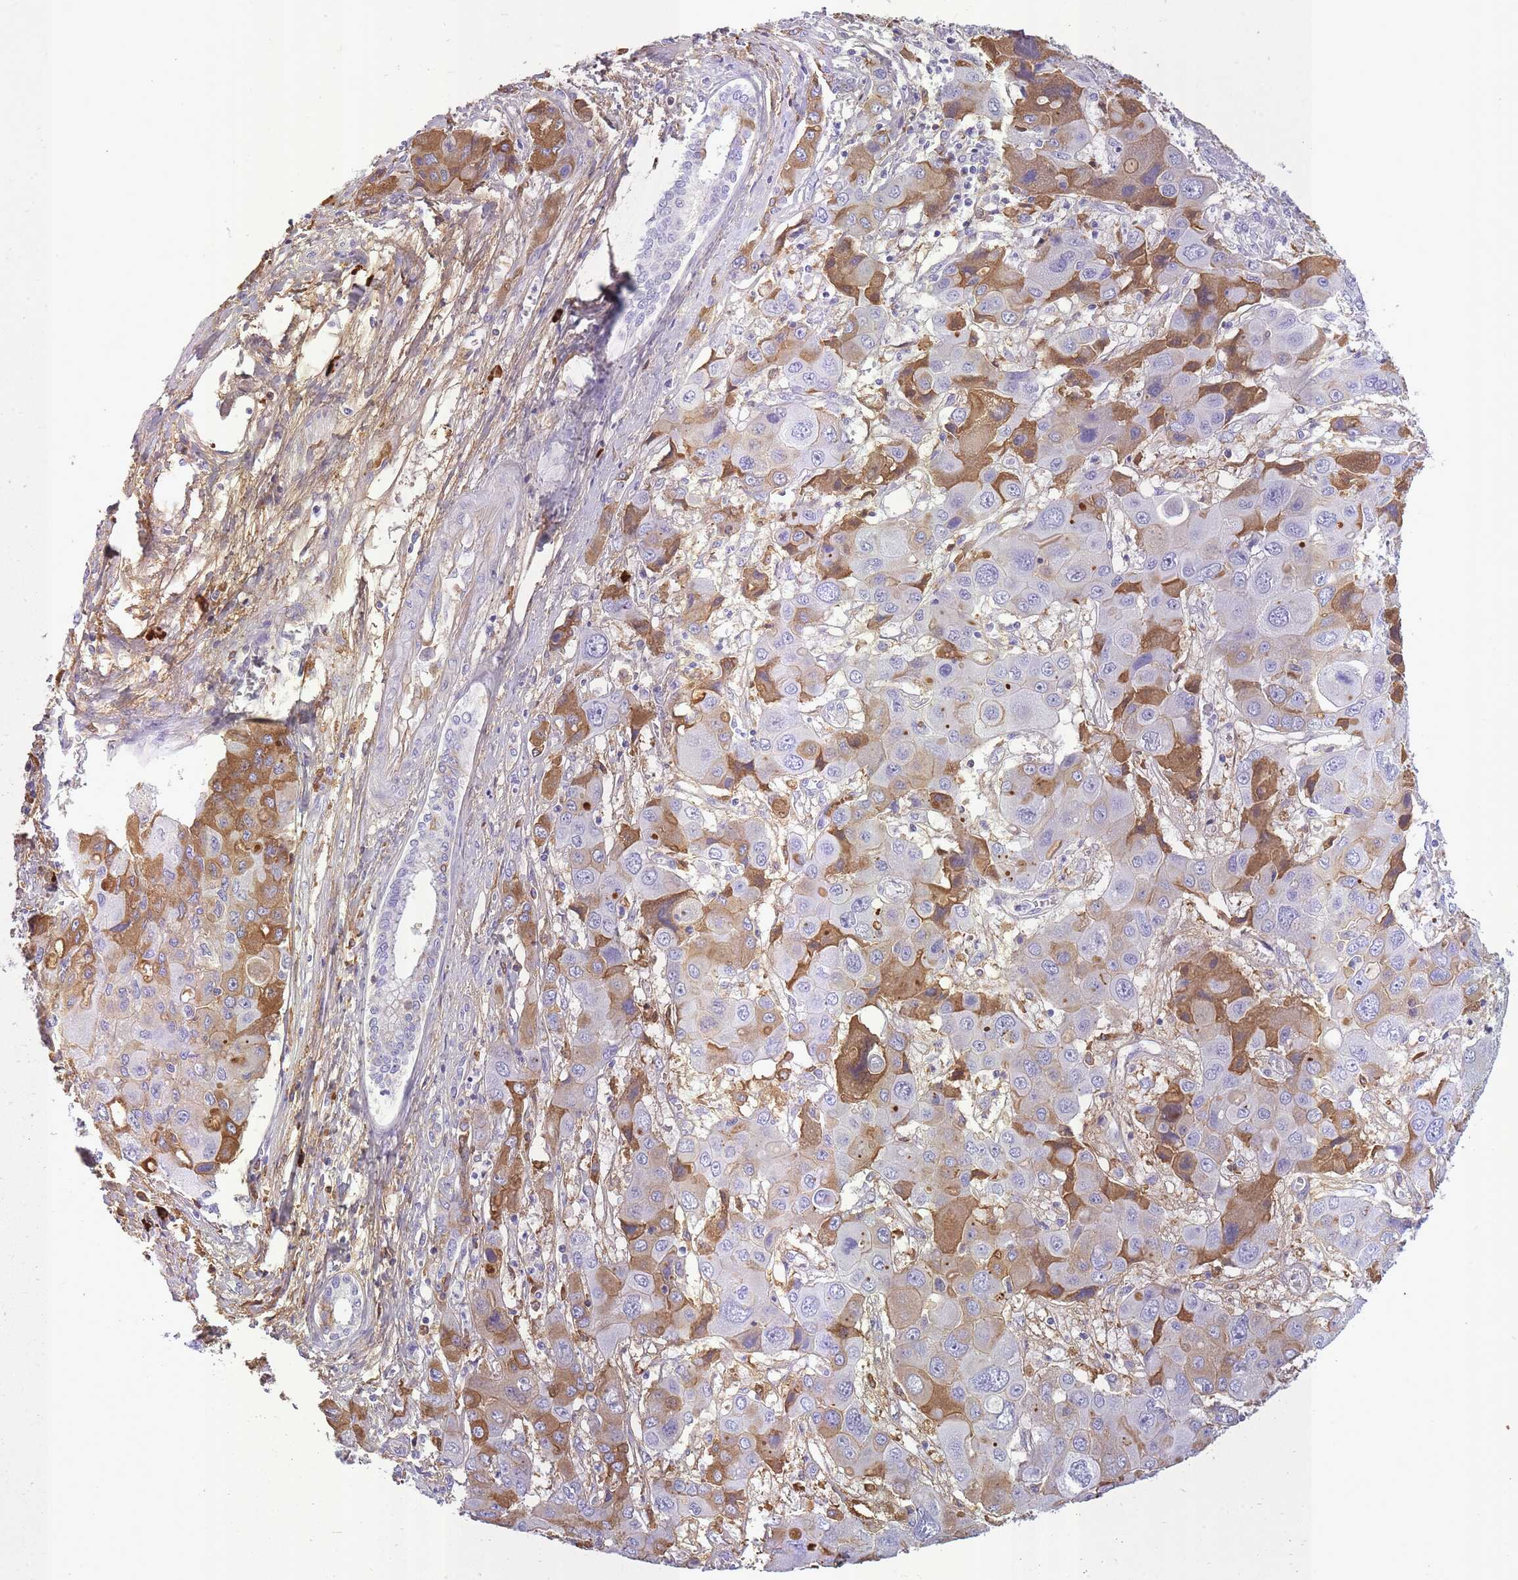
{"staining": {"intensity": "moderate", "quantity": "25%-75%", "location": "cytoplasmic/membranous"}, "tissue": "liver cancer", "cell_type": "Tumor cells", "image_type": "cancer", "snomed": [{"axis": "morphology", "description": "Cholangiocarcinoma"}, {"axis": "topography", "description": "Liver"}], "caption": "The image displays staining of liver cancer (cholangiocarcinoma), revealing moderate cytoplasmic/membranous protein staining (brown color) within tumor cells.", "gene": "IGKV1D-42", "patient": {"sex": "male", "age": 67}}